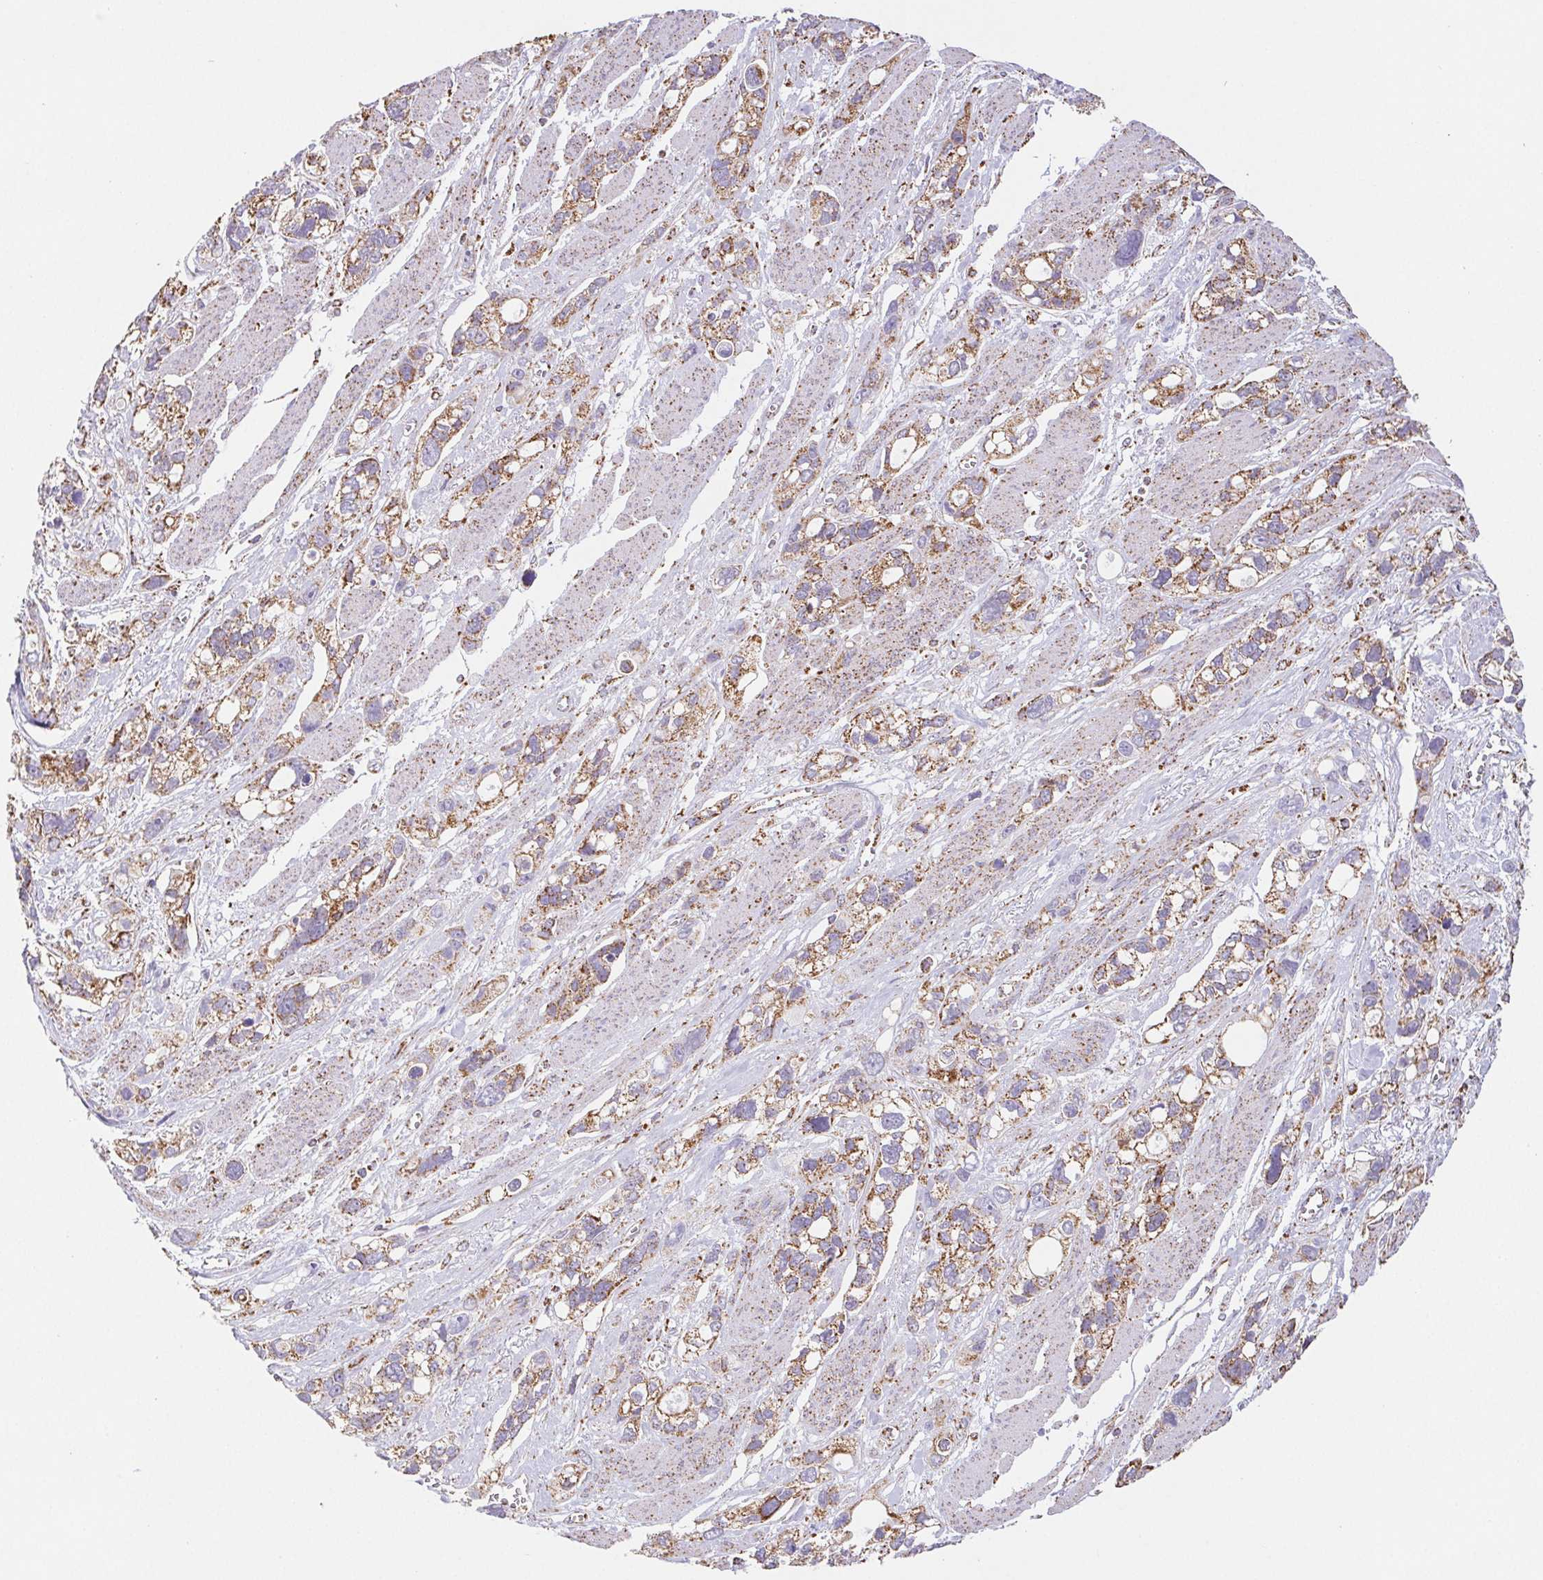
{"staining": {"intensity": "moderate", "quantity": ">75%", "location": "cytoplasmic/membranous"}, "tissue": "stomach cancer", "cell_type": "Tumor cells", "image_type": "cancer", "snomed": [{"axis": "morphology", "description": "Adenocarcinoma, NOS"}, {"axis": "topography", "description": "Stomach, upper"}], "caption": "Tumor cells show medium levels of moderate cytoplasmic/membranous positivity in approximately >75% of cells in stomach cancer (adenocarcinoma).", "gene": "NIPSNAP2", "patient": {"sex": "female", "age": 81}}